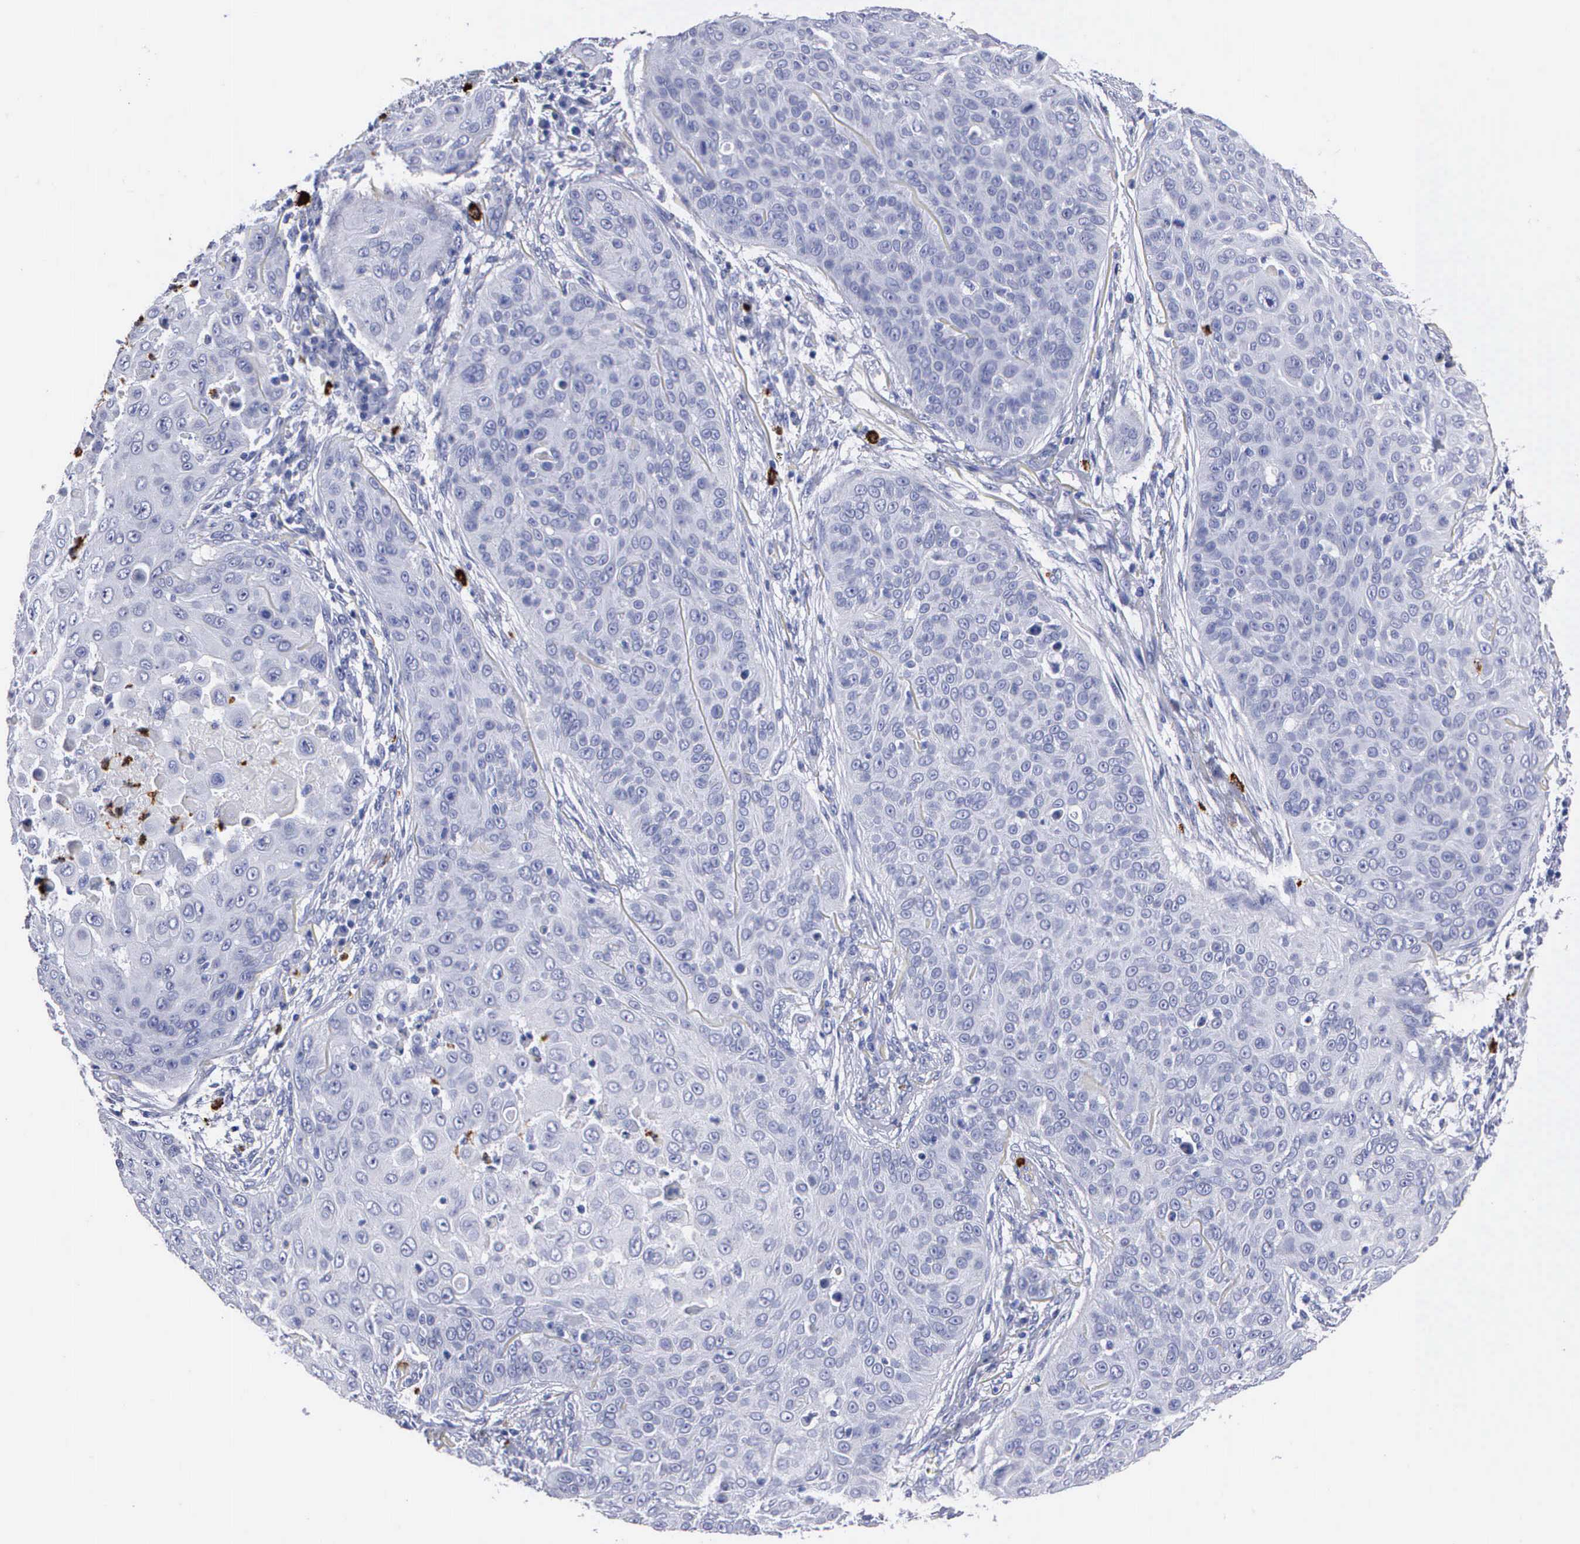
{"staining": {"intensity": "negative", "quantity": "none", "location": "none"}, "tissue": "skin cancer", "cell_type": "Tumor cells", "image_type": "cancer", "snomed": [{"axis": "morphology", "description": "Squamous cell carcinoma, NOS"}, {"axis": "topography", "description": "Skin"}], "caption": "The immunohistochemistry (IHC) micrograph has no significant expression in tumor cells of skin cancer (squamous cell carcinoma) tissue.", "gene": "CTSG", "patient": {"sex": "male", "age": 82}}